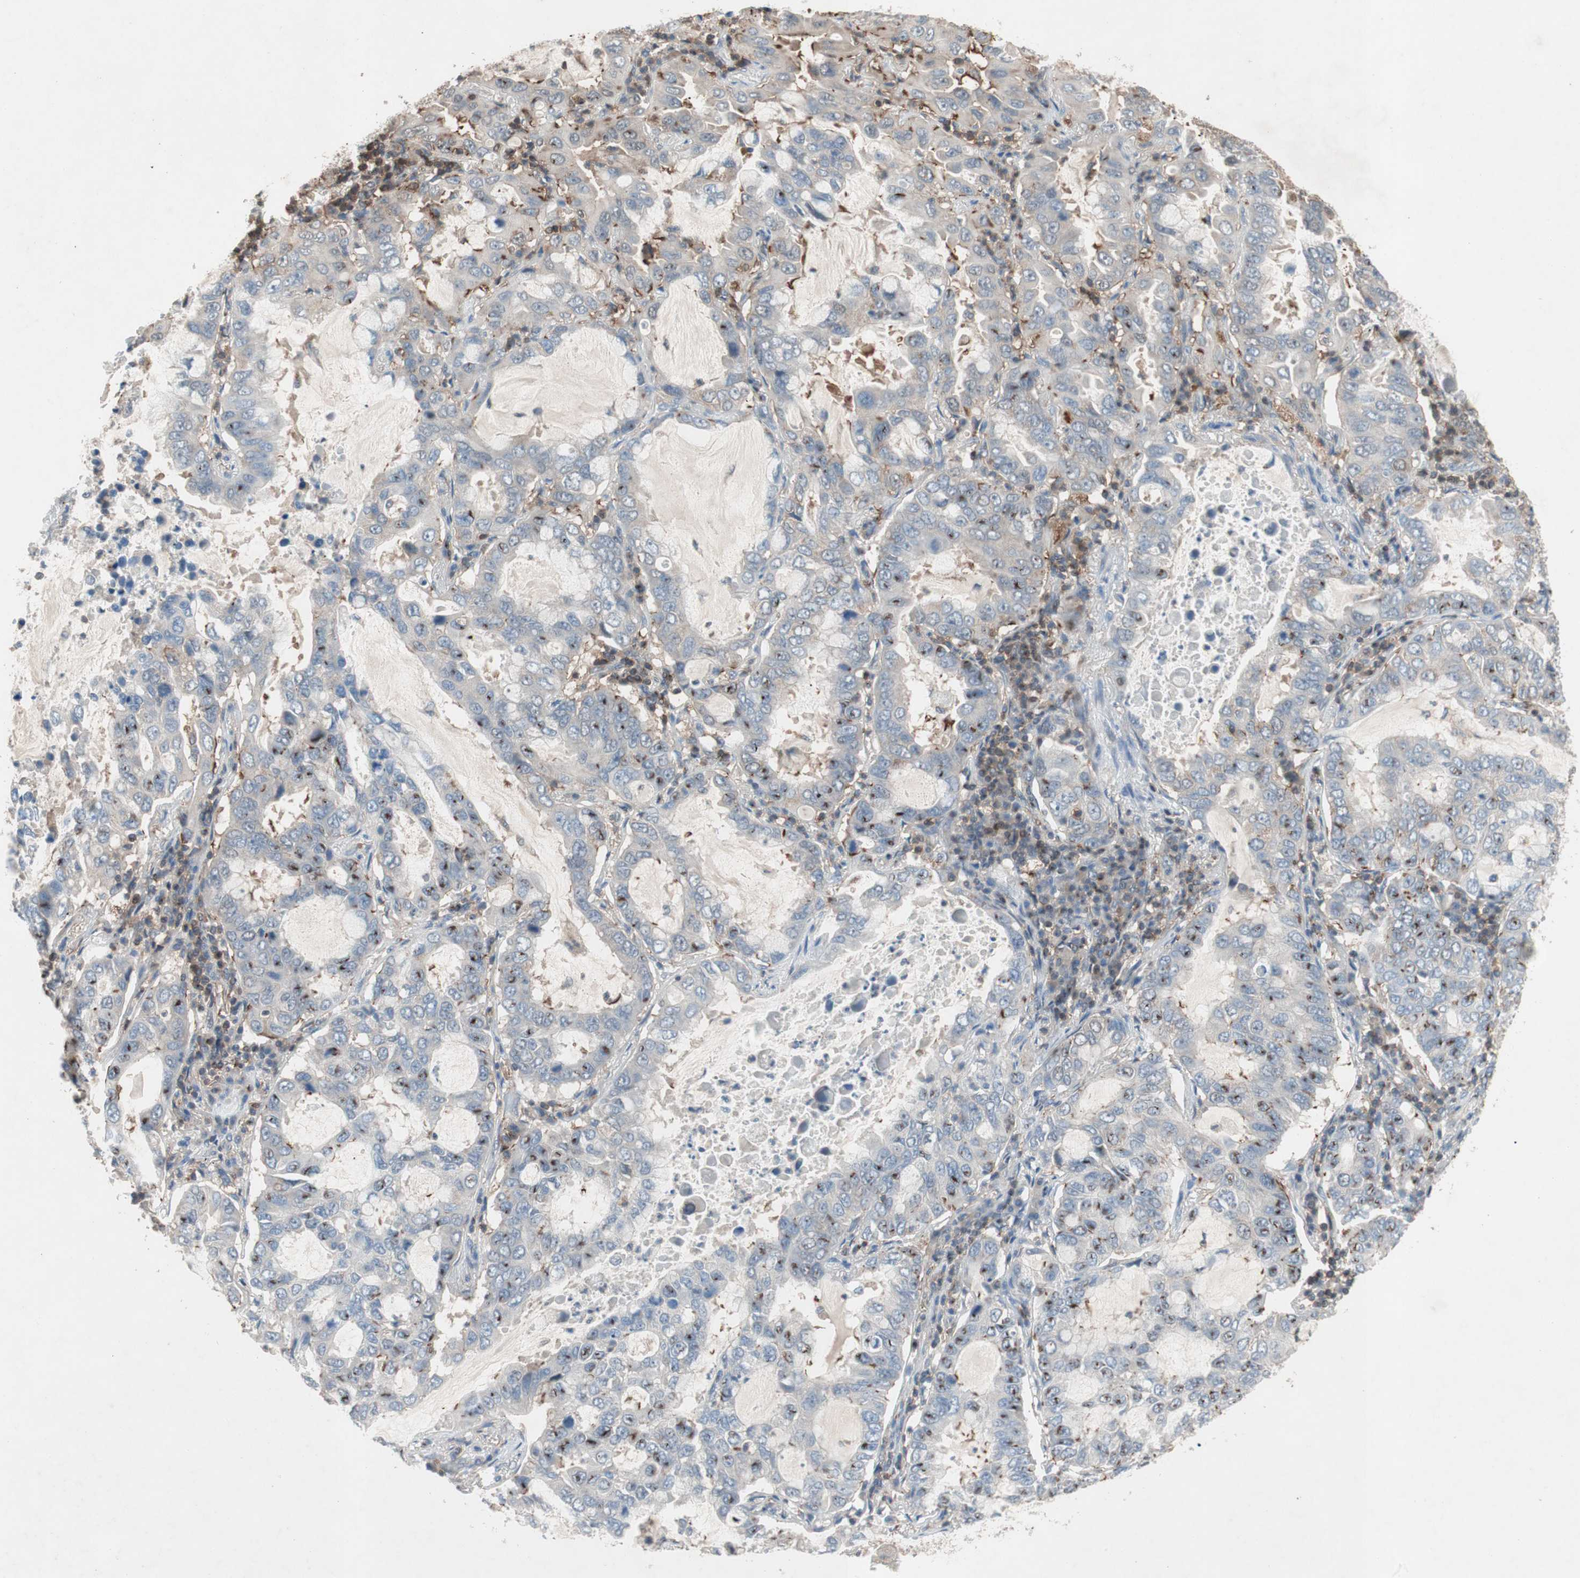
{"staining": {"intensity": "moderate", "quantity": "25%-75%", "location": "cytoplasmic/membranous,nuclear"}, "tissue": "lung cancer", "cell_type": "Tumor cells", "image_type": "cancer", "snomed": [{"axis": "morphology", "description": "Adenocarcinoma, NOS"}, {"axis": "topography", "description": "Lung"}], "caption": "An immunohistochemistry (IHC) histopathology image of tumor tissue is shown. Protein staining in brown highlights moderate cytoplasmic/membranous and nuclear positivity in lung cancer within tumor cells.", "gene": "GALT", "patient": {"sex": "male", "age": 64}}